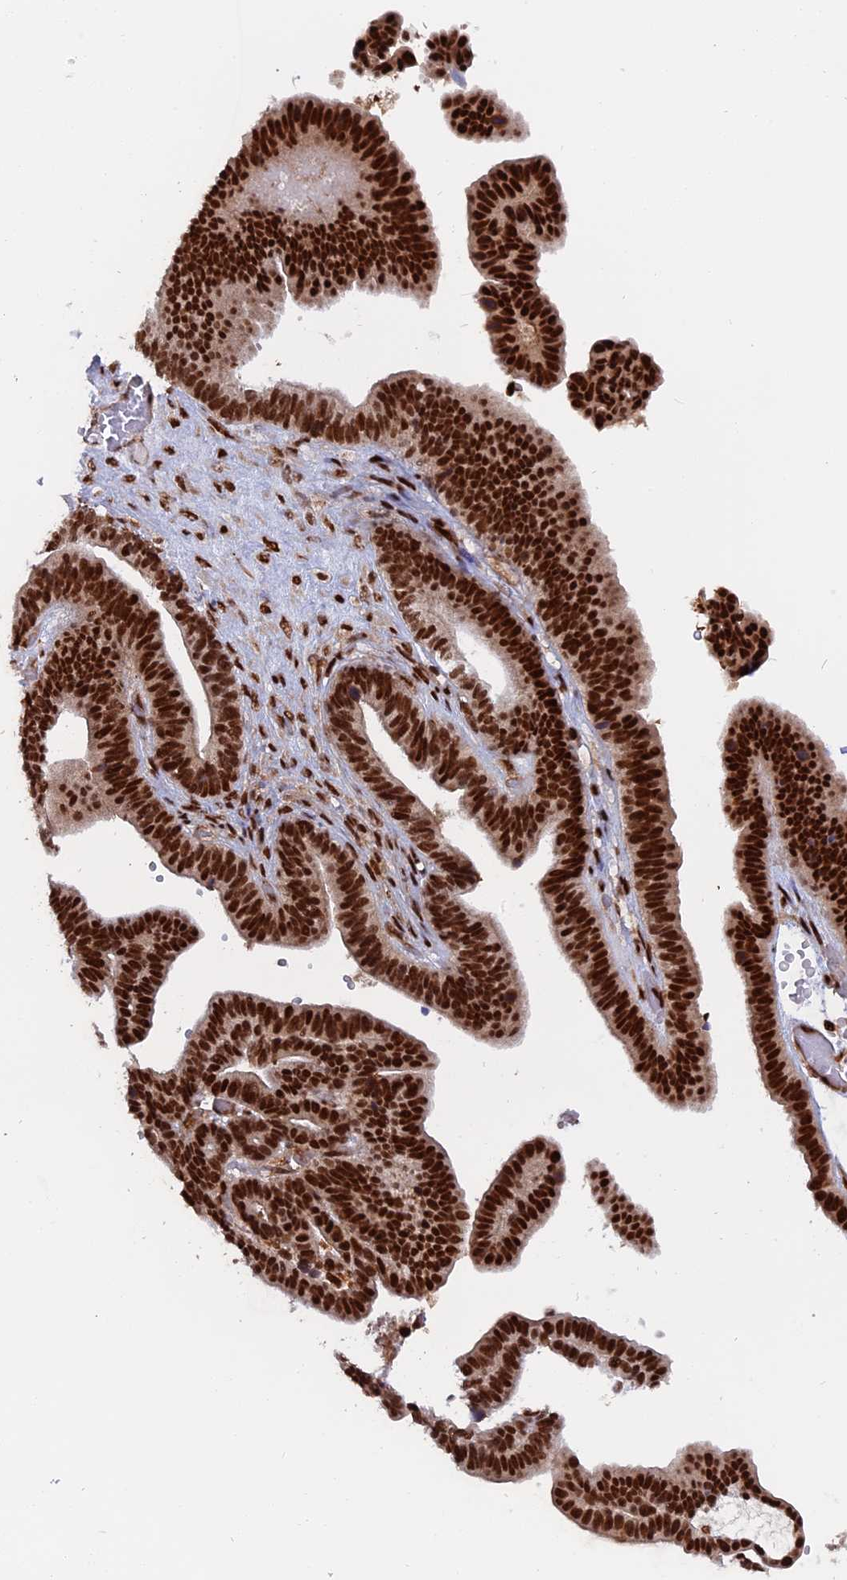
{"staining": {"intensity": "strong", "quantity": ">75%", "location": "nuclear"}, "tissue": "ovarian cancer", "cell_type": "Tumor cells", "image_type": "cancer", "snomed": [{"axis": "morphology", "description": "Cystadenocarcinoma, serous, NOS"}, {"axis": "topography", "description": "Ovary"}], "caption": "Serous cystadenocarcinoma (ovarian) was stained to show a protein in brown. There is high levels of strong nuclear positivity in approximately >75% of tumor cells.", "gene": "RAMAC", "patient": {"sex": "female", "age": 56}}